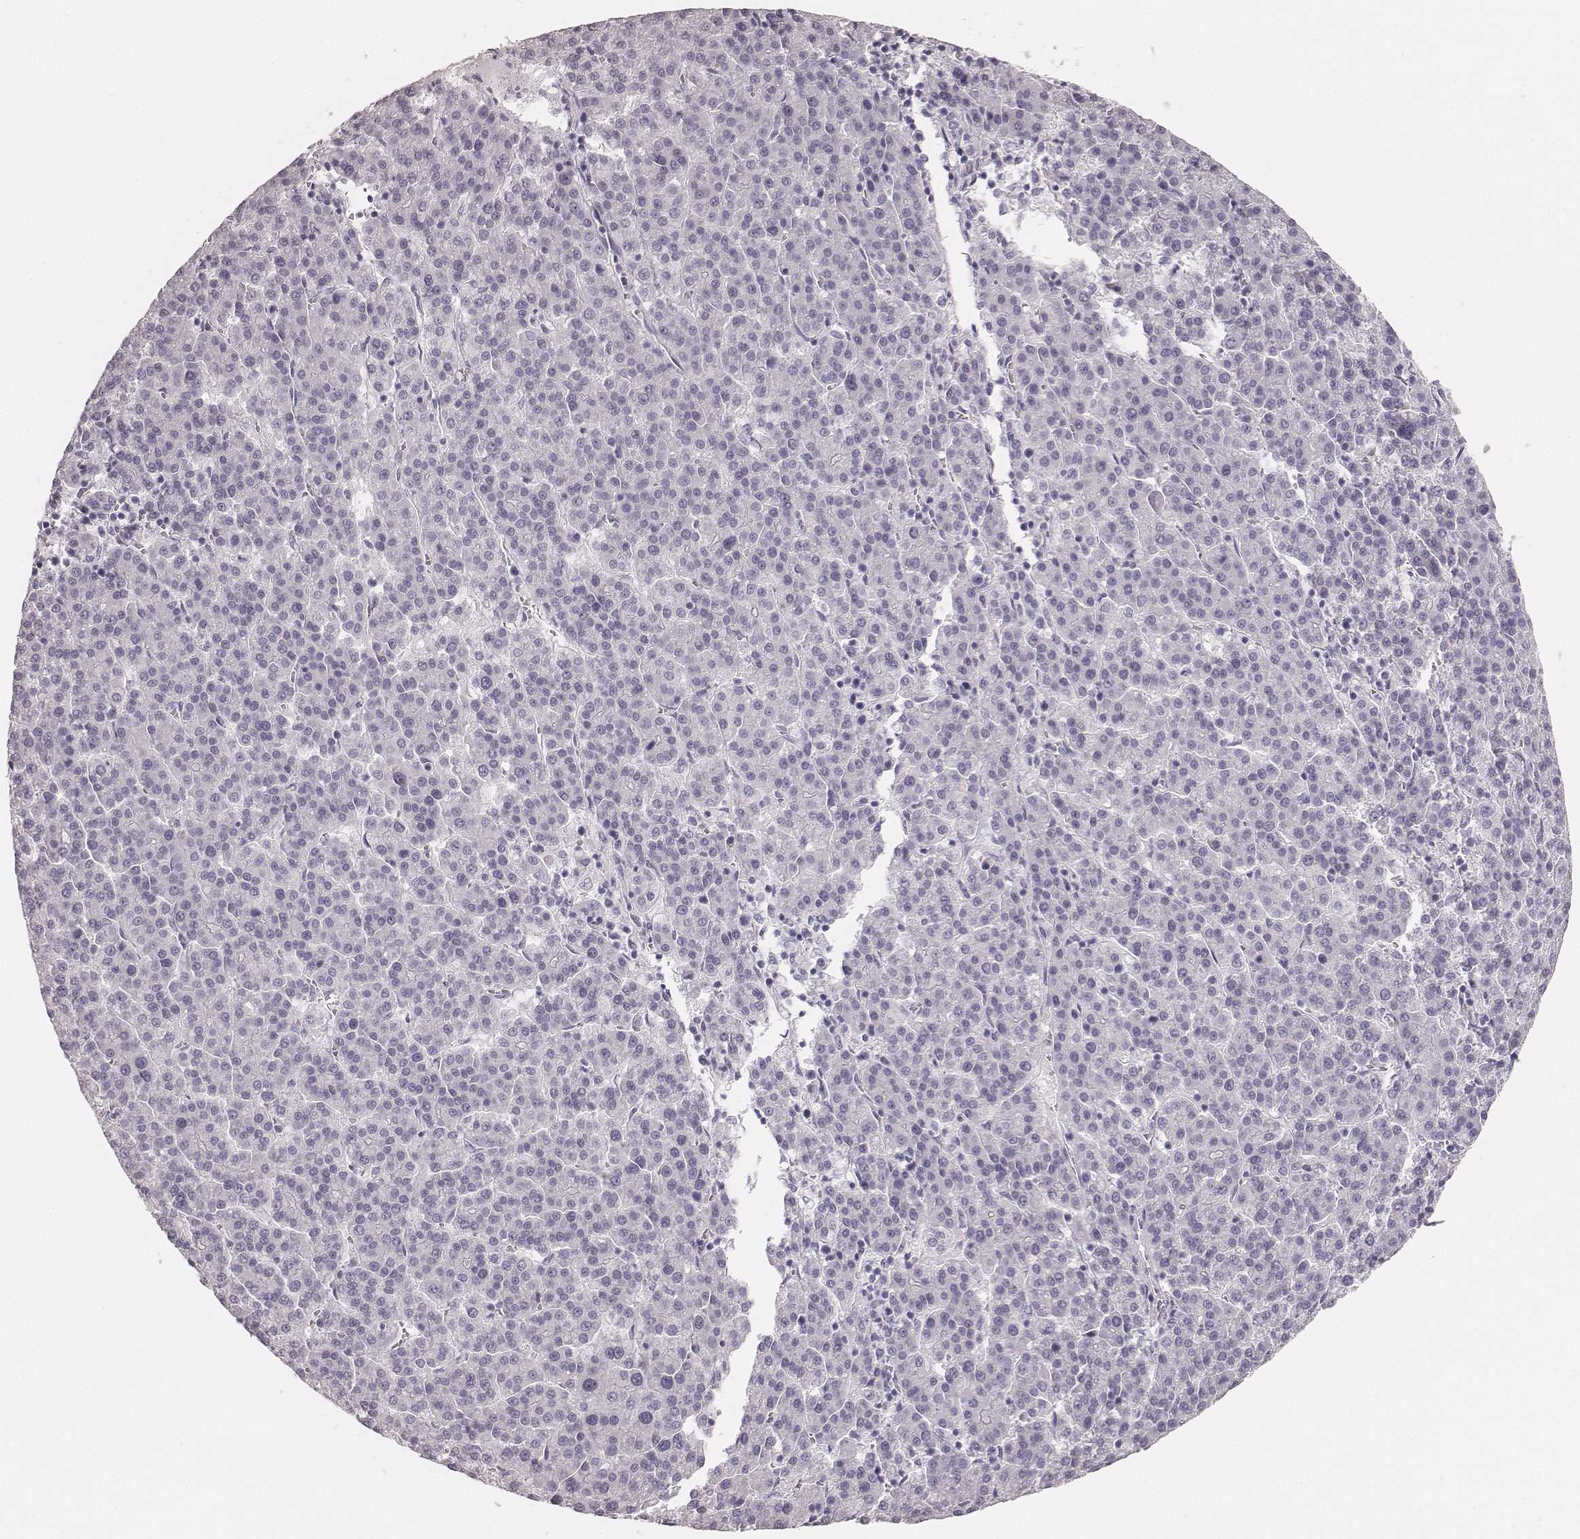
{"staining": {"intensity": "negative", "quantity": "none", "location": "none"}, "tissue": "liver cancer", "cell_type": "Tumor cells", "image_type": "cancer", "snomed": [{"axis": "morphology", "description": "Carcinoma, Hepatocellular, NOS"}, {"axis": "topography", "description": "Liver"}], "caption": "Immunohistochemistry (IHC) histopathology image of human liver cancer stained for a protein (brown), which exhibits no positivity in tumor cells.", "gene": "KRT34", "patient": {"sex": "female", "age": 58}}